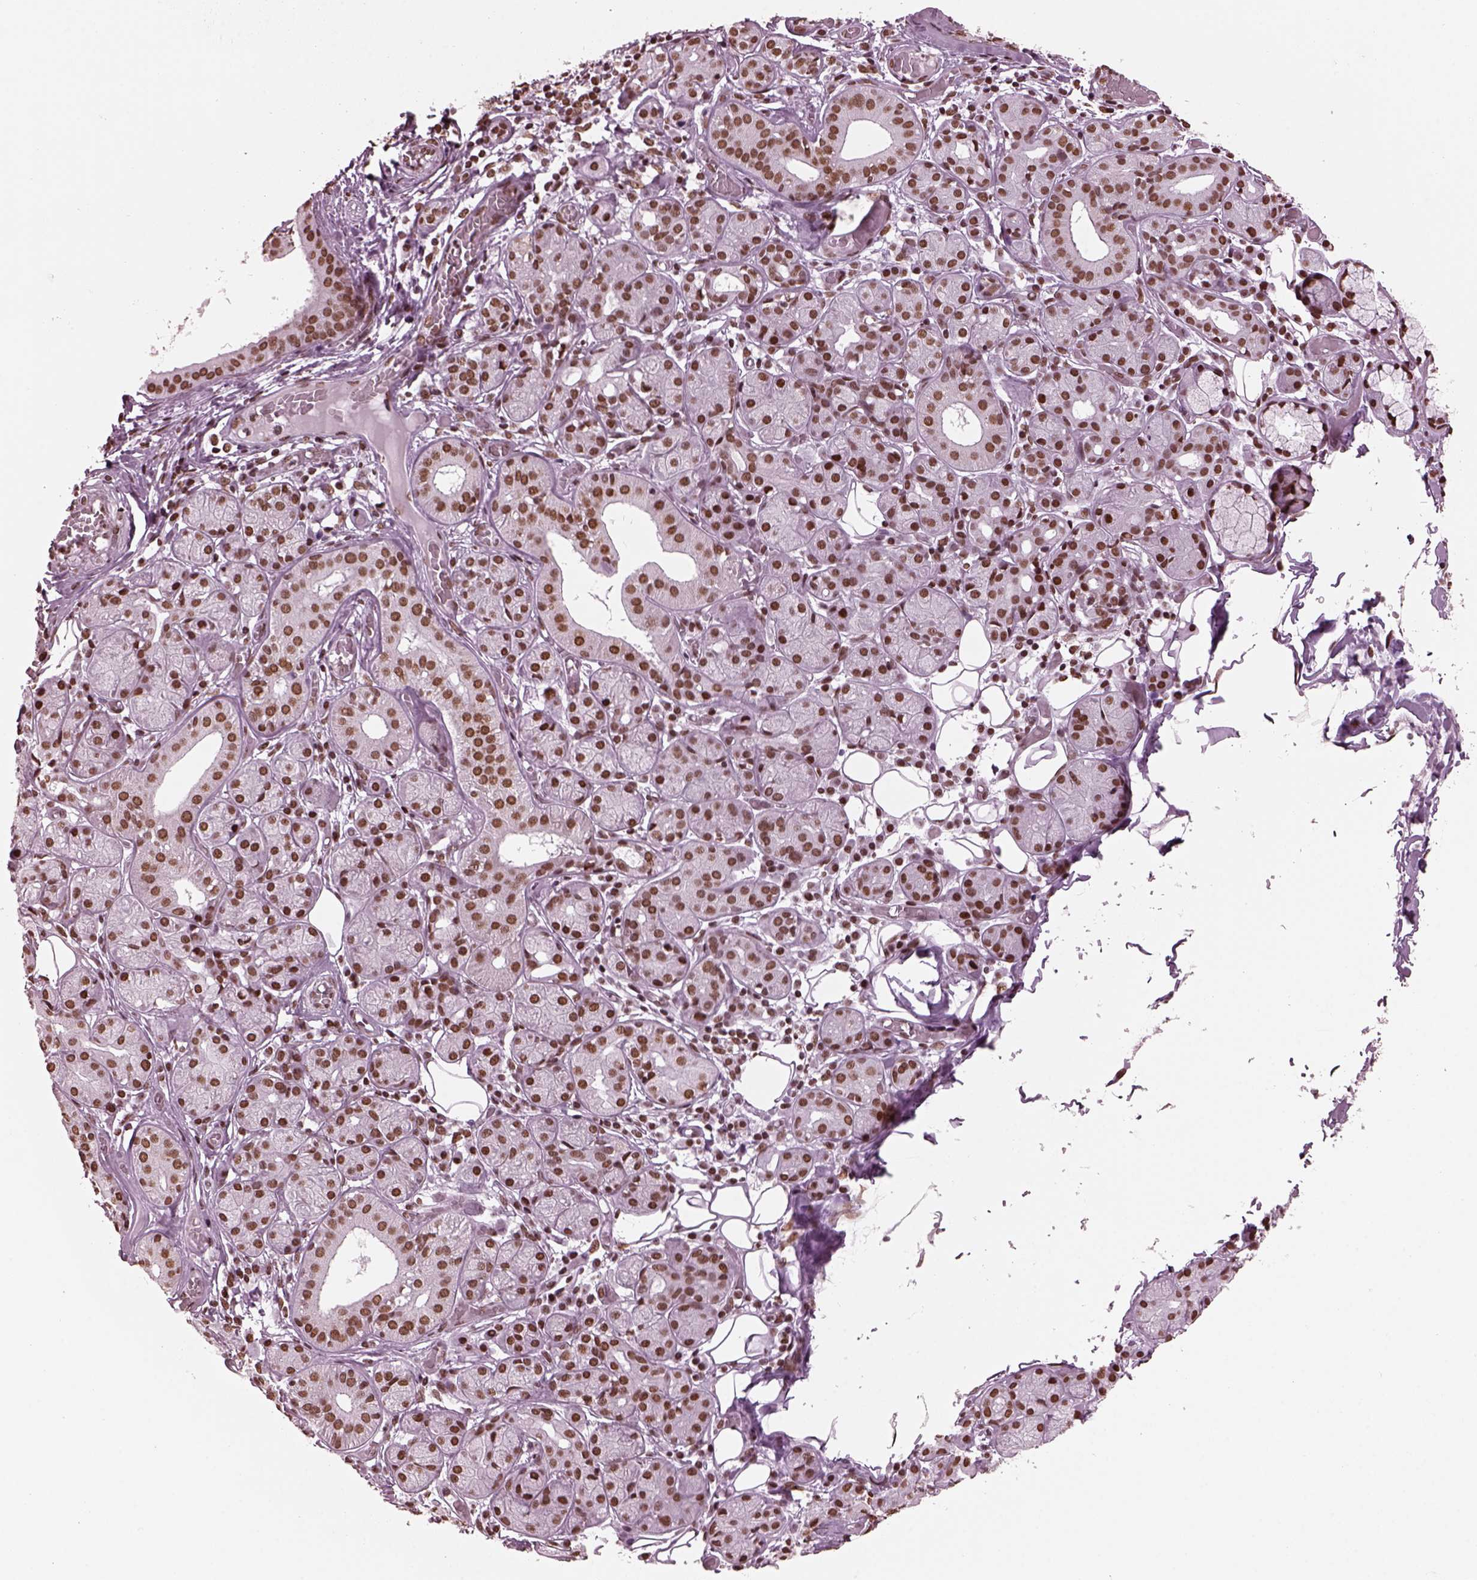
{"staining": {"intensity": "moderate", "quantity": ">75%", "location": "nuclear"}, "tissue": "salivary gland", "cell_type": "Glandular cells", "image_type": "normal", "snomed": [{"axis": "morphology", "description": "Normal tissue, NOS"}, {"axis": "topography", "description": "Salivary gland"}, {"axis": "topography", "description": "Peripheral nerve tissue"}], "caption": "Immunohistochemistry staining of benign salivary gland, which demonstrates medium levels of moderate nuclear expression in about >75% of glandular cells indicating moderate nuclear protein expression. The staining was performed using DAB (brown) for protein detection and nuclei were counterstained in hematoxylin (blue).", "gene": "CBFA2T3", "patient": {"sex": "male", "age": 71}}